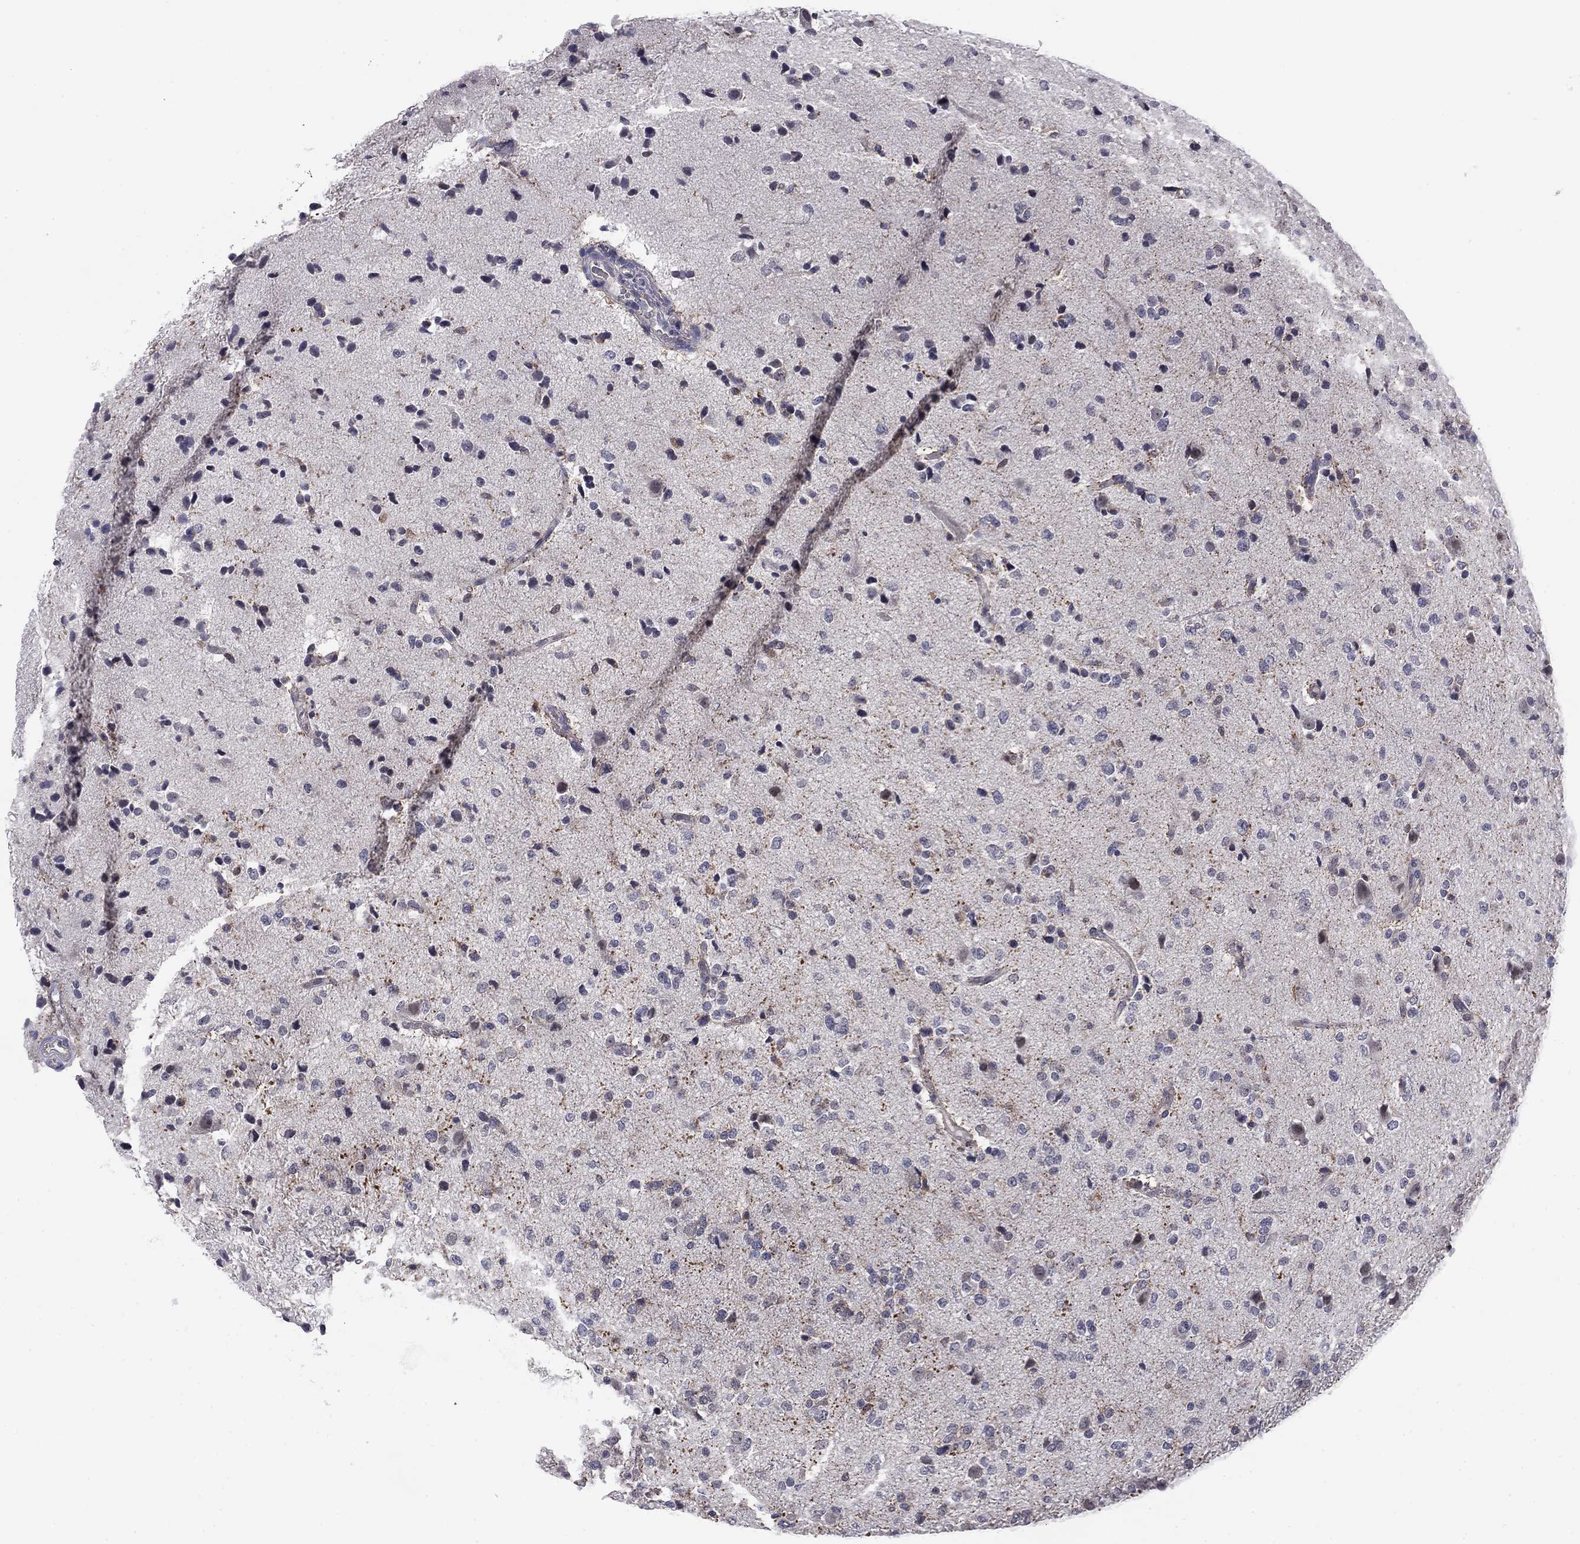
{"staining": {"intensity": "negative", "quantity": "none", "location": "none"}, "tissue": "glioma", "cell_type": "Tumor cells", "image_type": "cancer", "snomed": [{"axis": "morphology", "description": "Glioma, malignant, Low grade"}, {"axis": "topography", "description": "Brain"}], "caption": "This is a image of immunohistochemistry (IHC) staining of malignant glioma (low-grade), which shows no expression in tumor cells.", "gene": "PLCB2", "patient": {"sex": "male", "age": 41}}